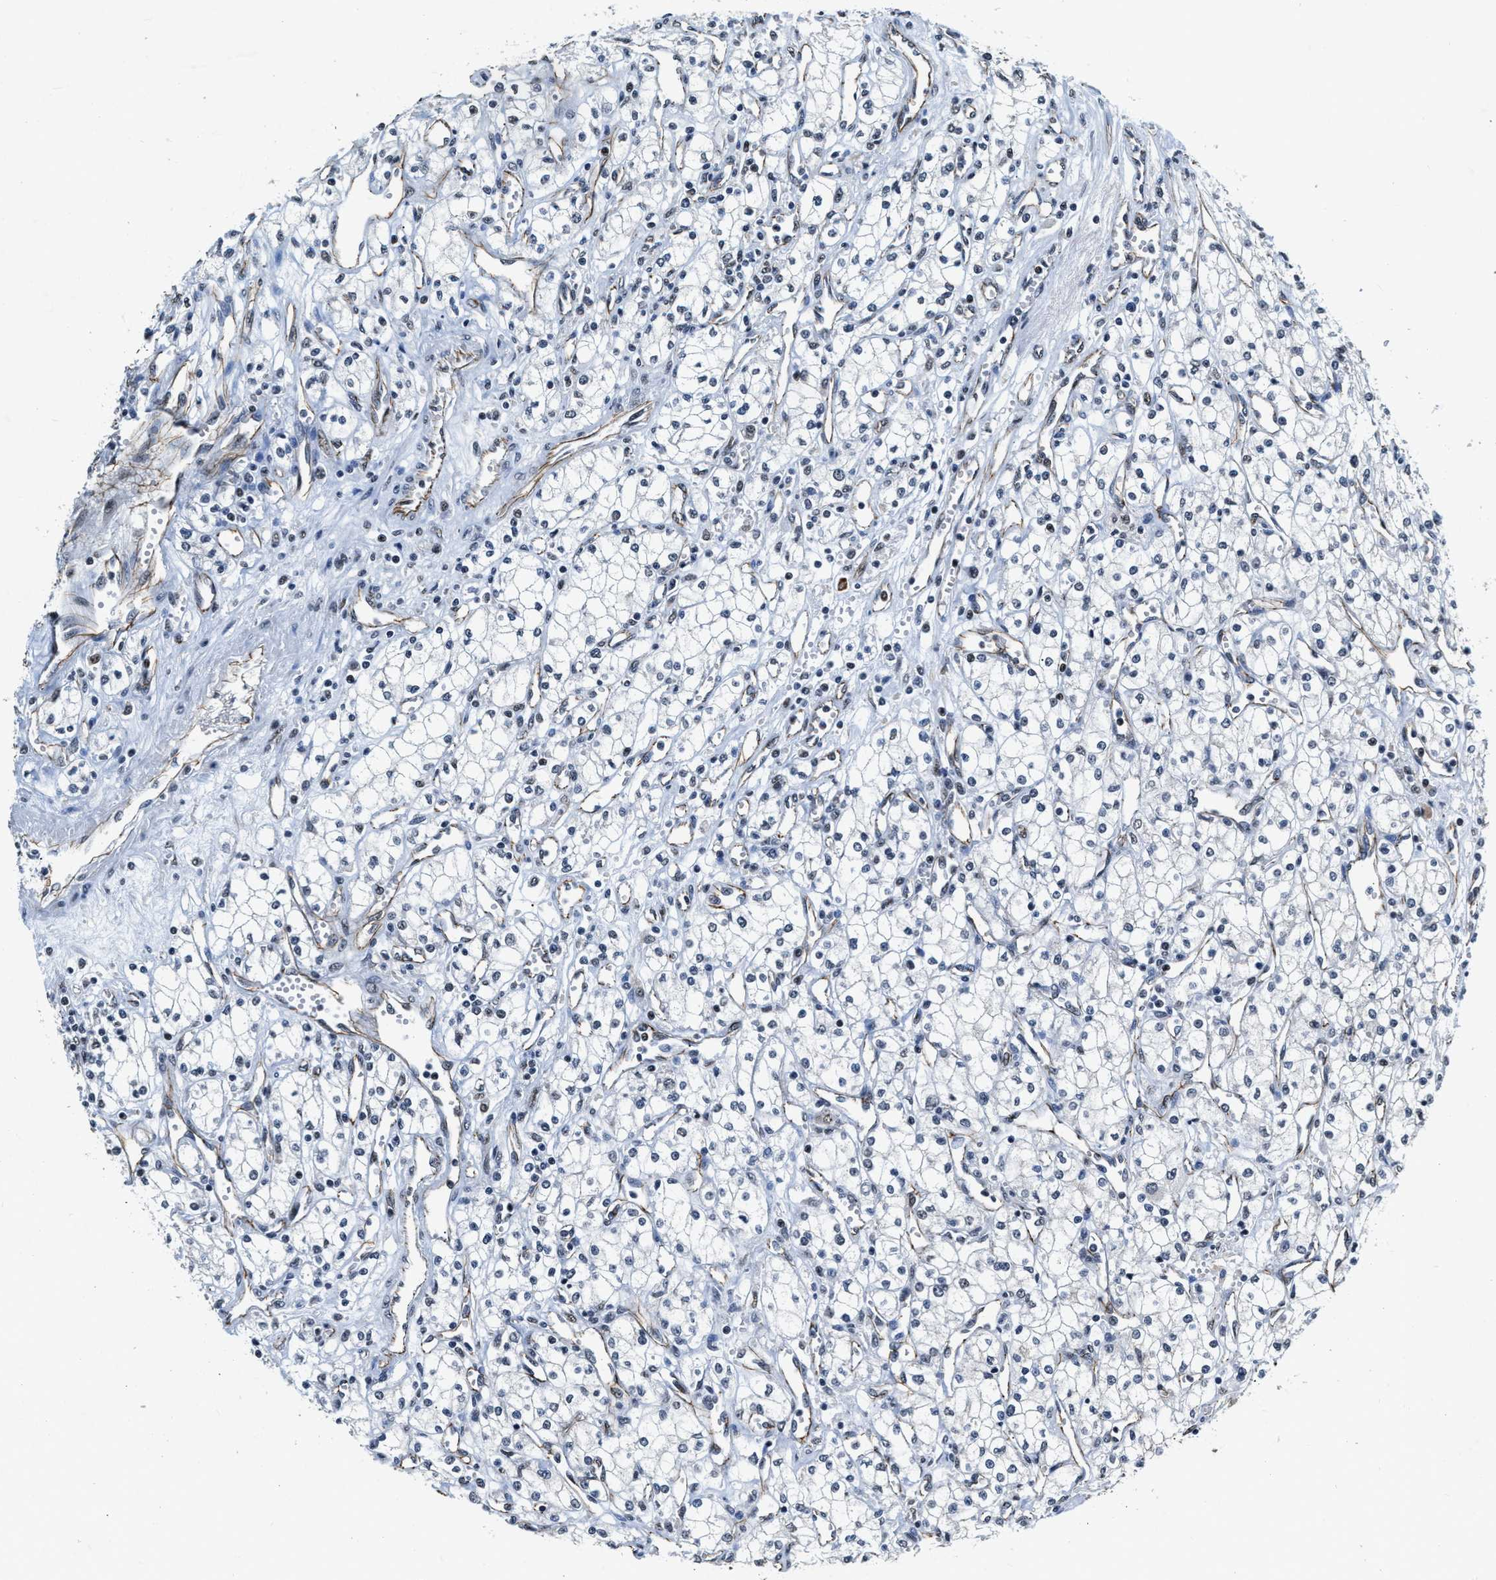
{"staining": {"intensity": "negative", "quantity": "none", "location": "none"}, "tissue": "renal cancer", "cell_type": "Tumor cells", "image_type": "cancer", "snomed": [{"axis": "morphology", "description": "Adenocarcinoma, NOS"}, {"axis": "topography", "description": "Kidney"}], "caption": "Immunohistochemical staining of renal cancer (adenocarcinoma) displays no significant expression in tumor cells.", "gene": "CCNE1", "patient": {"sex": "male", "age": 59}}